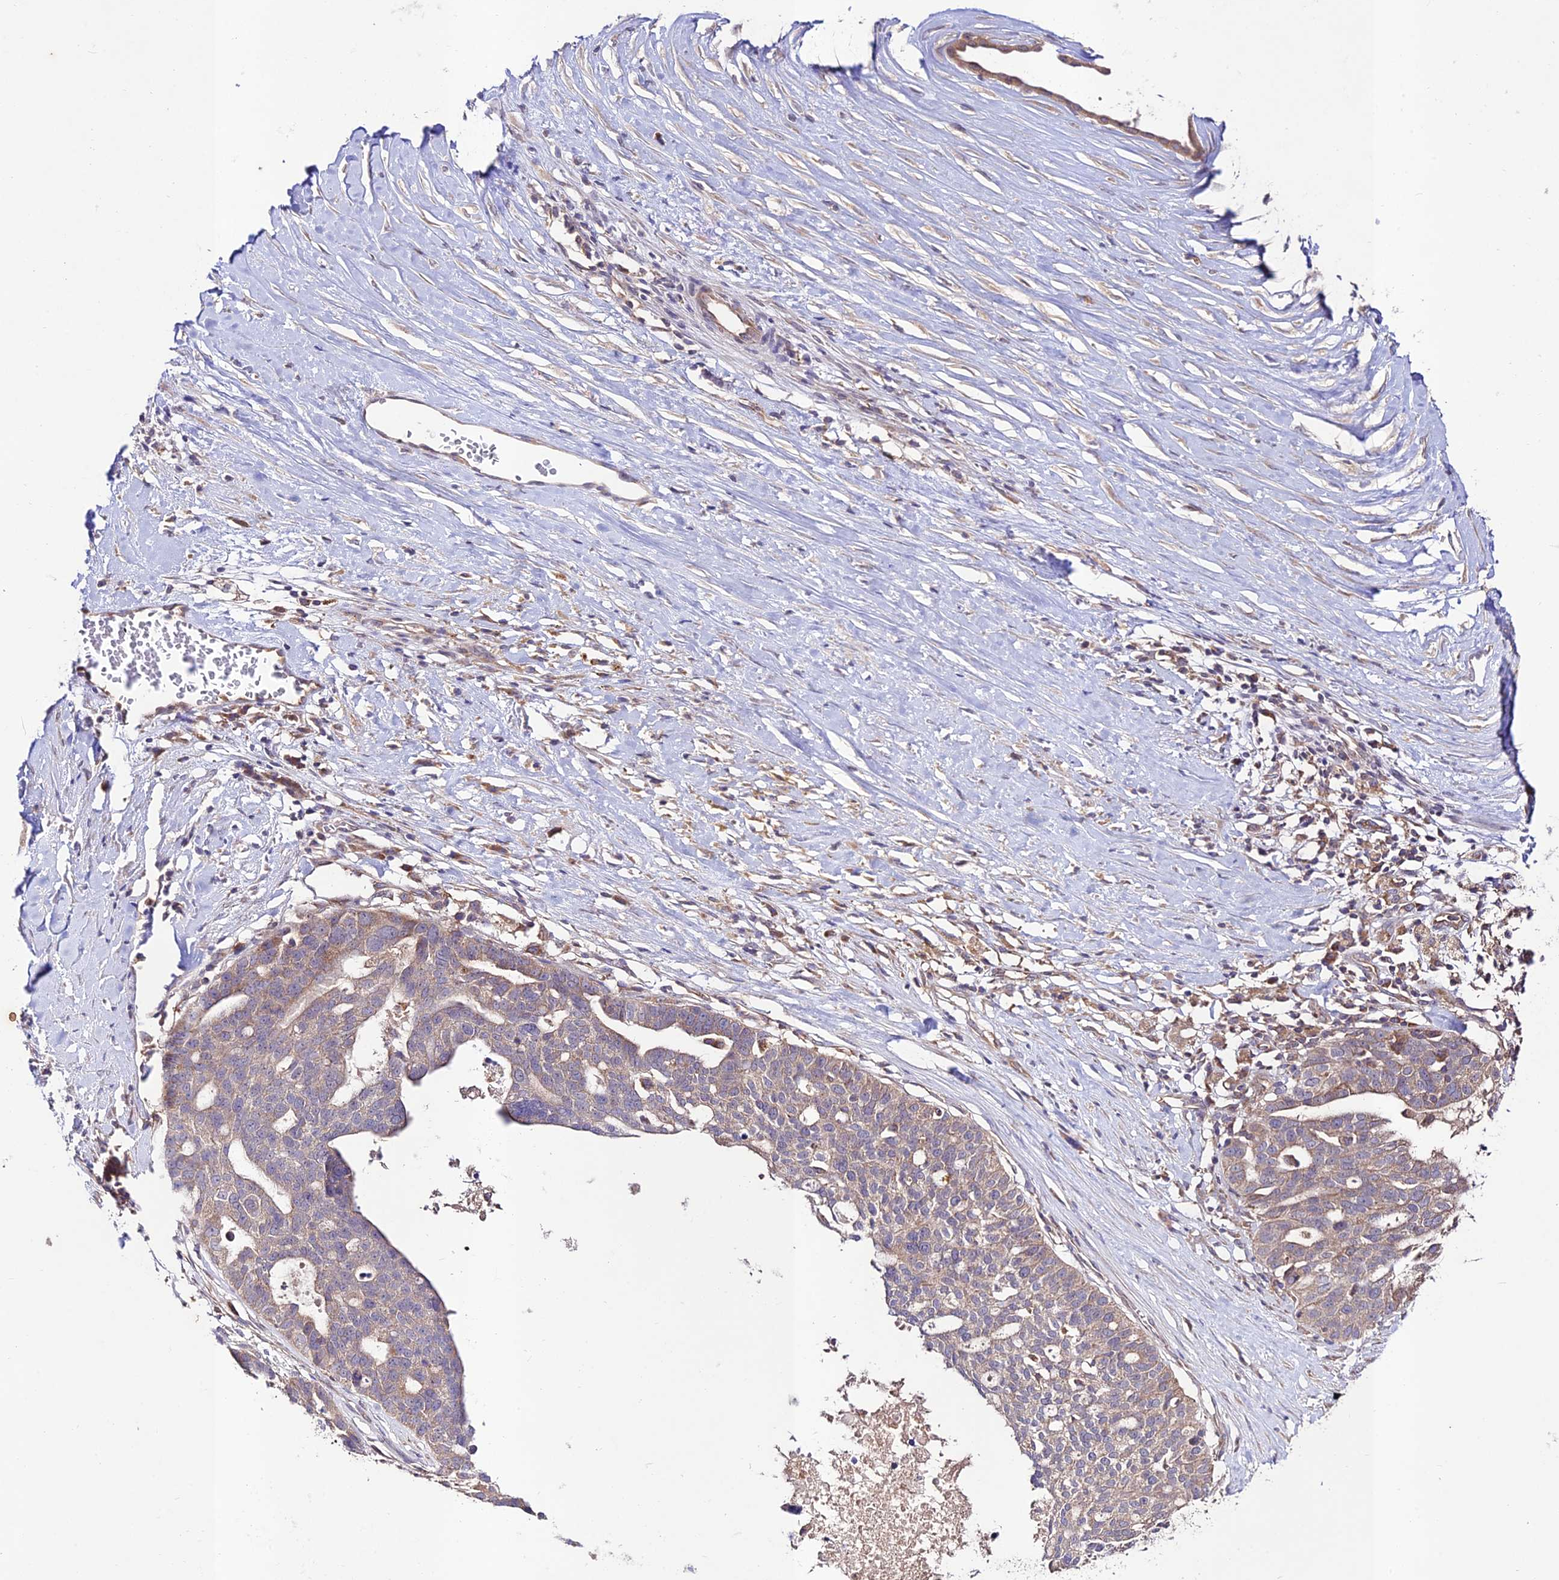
{"staining": {"intensity": "weak", "quantity": "25%-75%", "location": "cytoplasmic/membranous"}, "tissue": "ovarian cancer", "cell_type": "Tumor cells", "image_type": "cancer", "snomed": [{"axis": "morphology", "description": "Cystadenocarcinoma, serous, NOS"}, {"axis": "topography", "description": "Ovary"}], "caption": "A micrograph of human ovarian cancer (serous cystadenocarcinoma) stained for a protein shows weak cytoplasmic/membranous brown staining in tumor cells.", "gene": "TMEM259", "patient": {"sex": "female", "age": 59}}